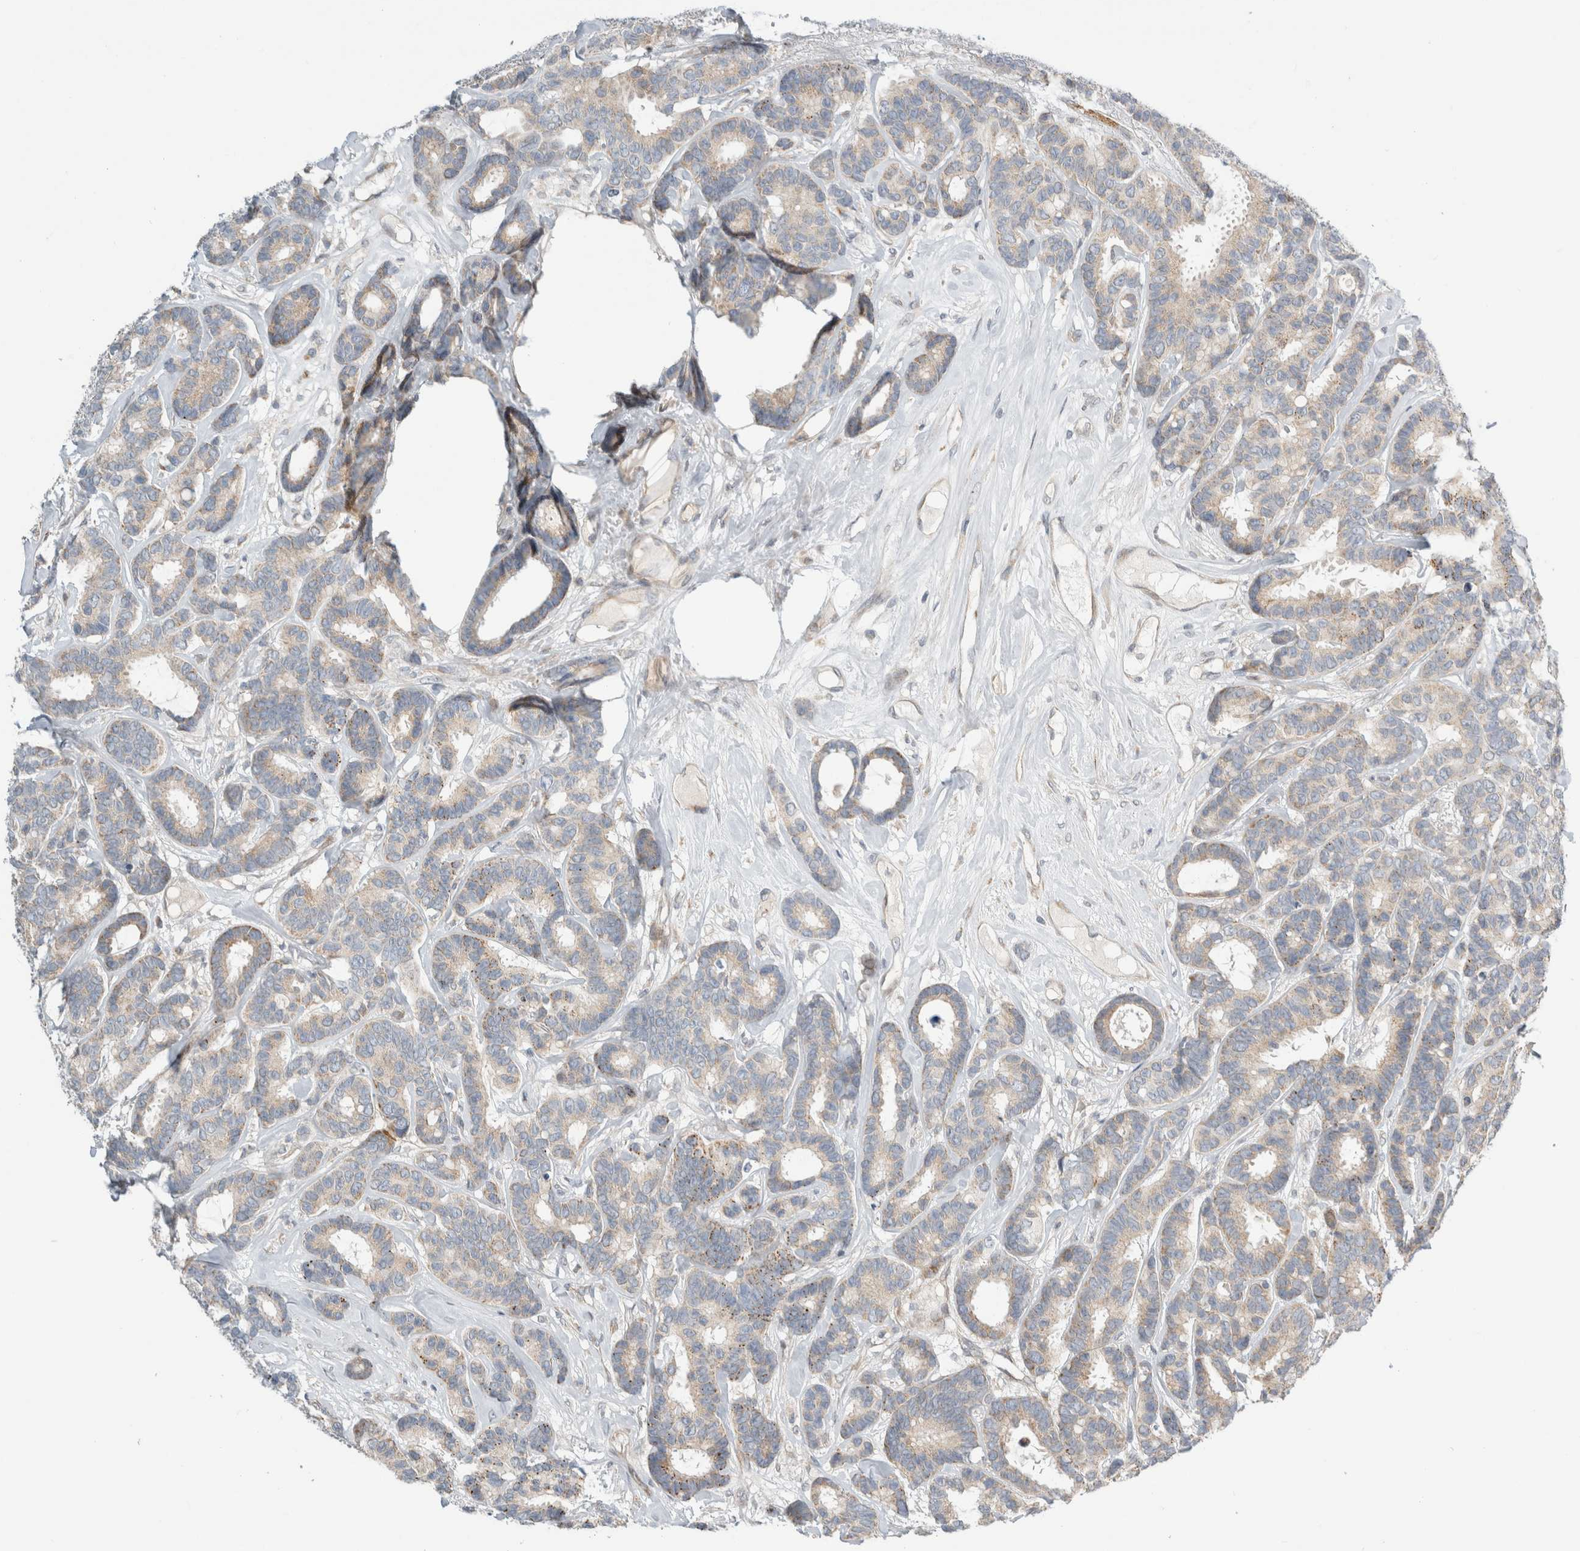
{"staining": {"intensity": "weak", "quantity": ">75%", "location": "cytoplasmic/membranous"}, "tissue": "breast cancer", "cell_type": "Tumor cells", "image_type": "cancer", "snomed": [{"axis": "morphology", "description": "Duct carcinoma"}, {"axis": "topography", "description": "Breast"}], "caption": "DAB (3,3'-diaminobenzidine) immunohistochemical staining of human breast cancer (invasive ductal carcinoma) shows weak cytoplasmic/membranous protein staining in about >75% of tumor cells.", "gene": "KPNA5", "patient": {"sex": "female", "age": 87}}